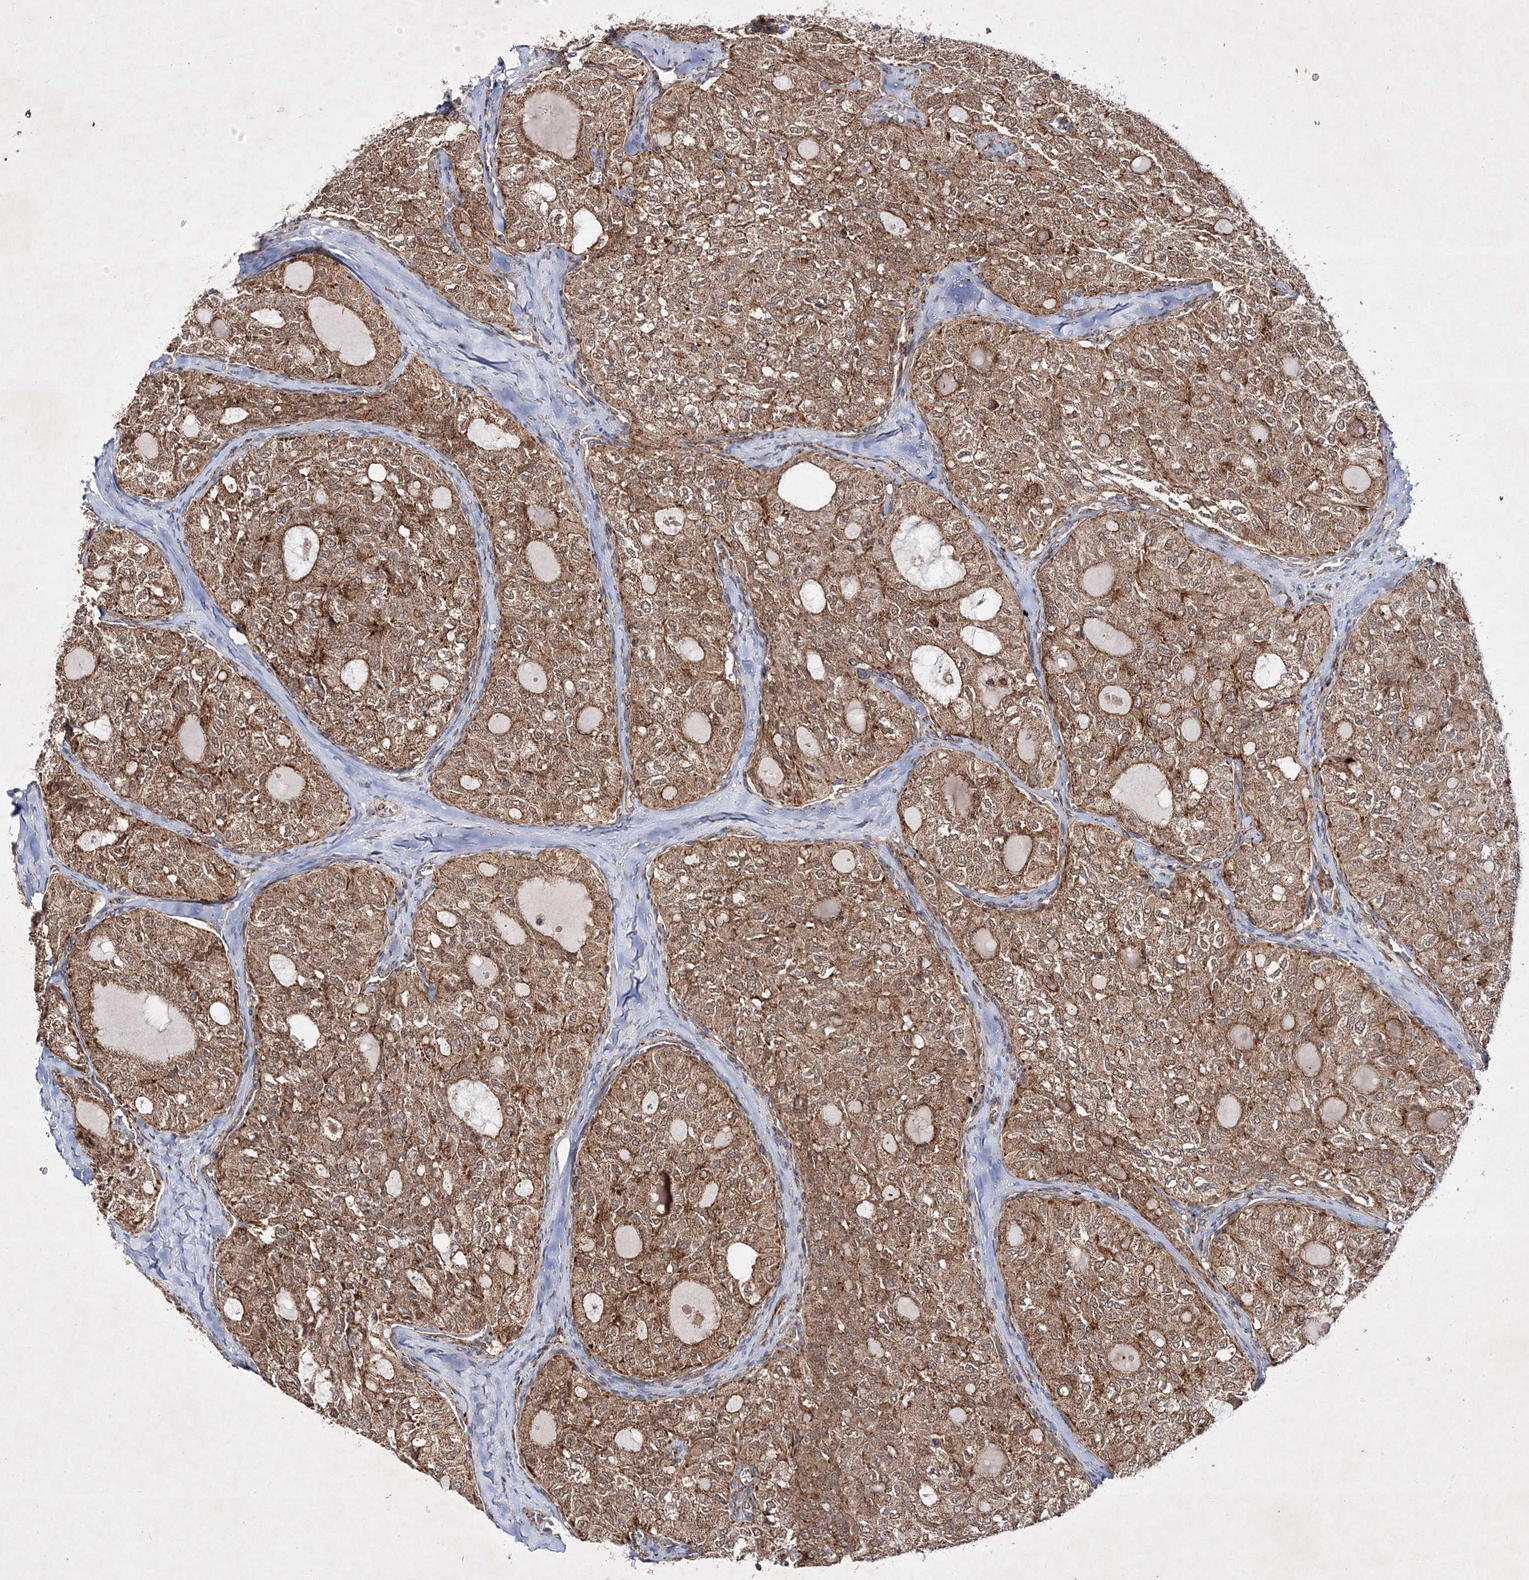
{"staining": {"intensity": "moderate", "quantity": ">75%", "location": "cytoplasmic/membranous"}, "tissue": "thyroid cancer", "cell_type": "Tumor cells", "image_type": "cancer", "snomed": [{"axis": "morphology", "description": "Follicular adenoma carcinoma, NOS"}, {"axis": "topography", "description": "Thyroid gland"}], "caption": "The image demonstrates a brown stain indicating the presence of a protein in the cytoplasmic/membranous of tumor cells in follicular adenoma carcinoma (thyroid).", "gene": "SCRN3", "patient": {"sex": "male", "age": 75}}